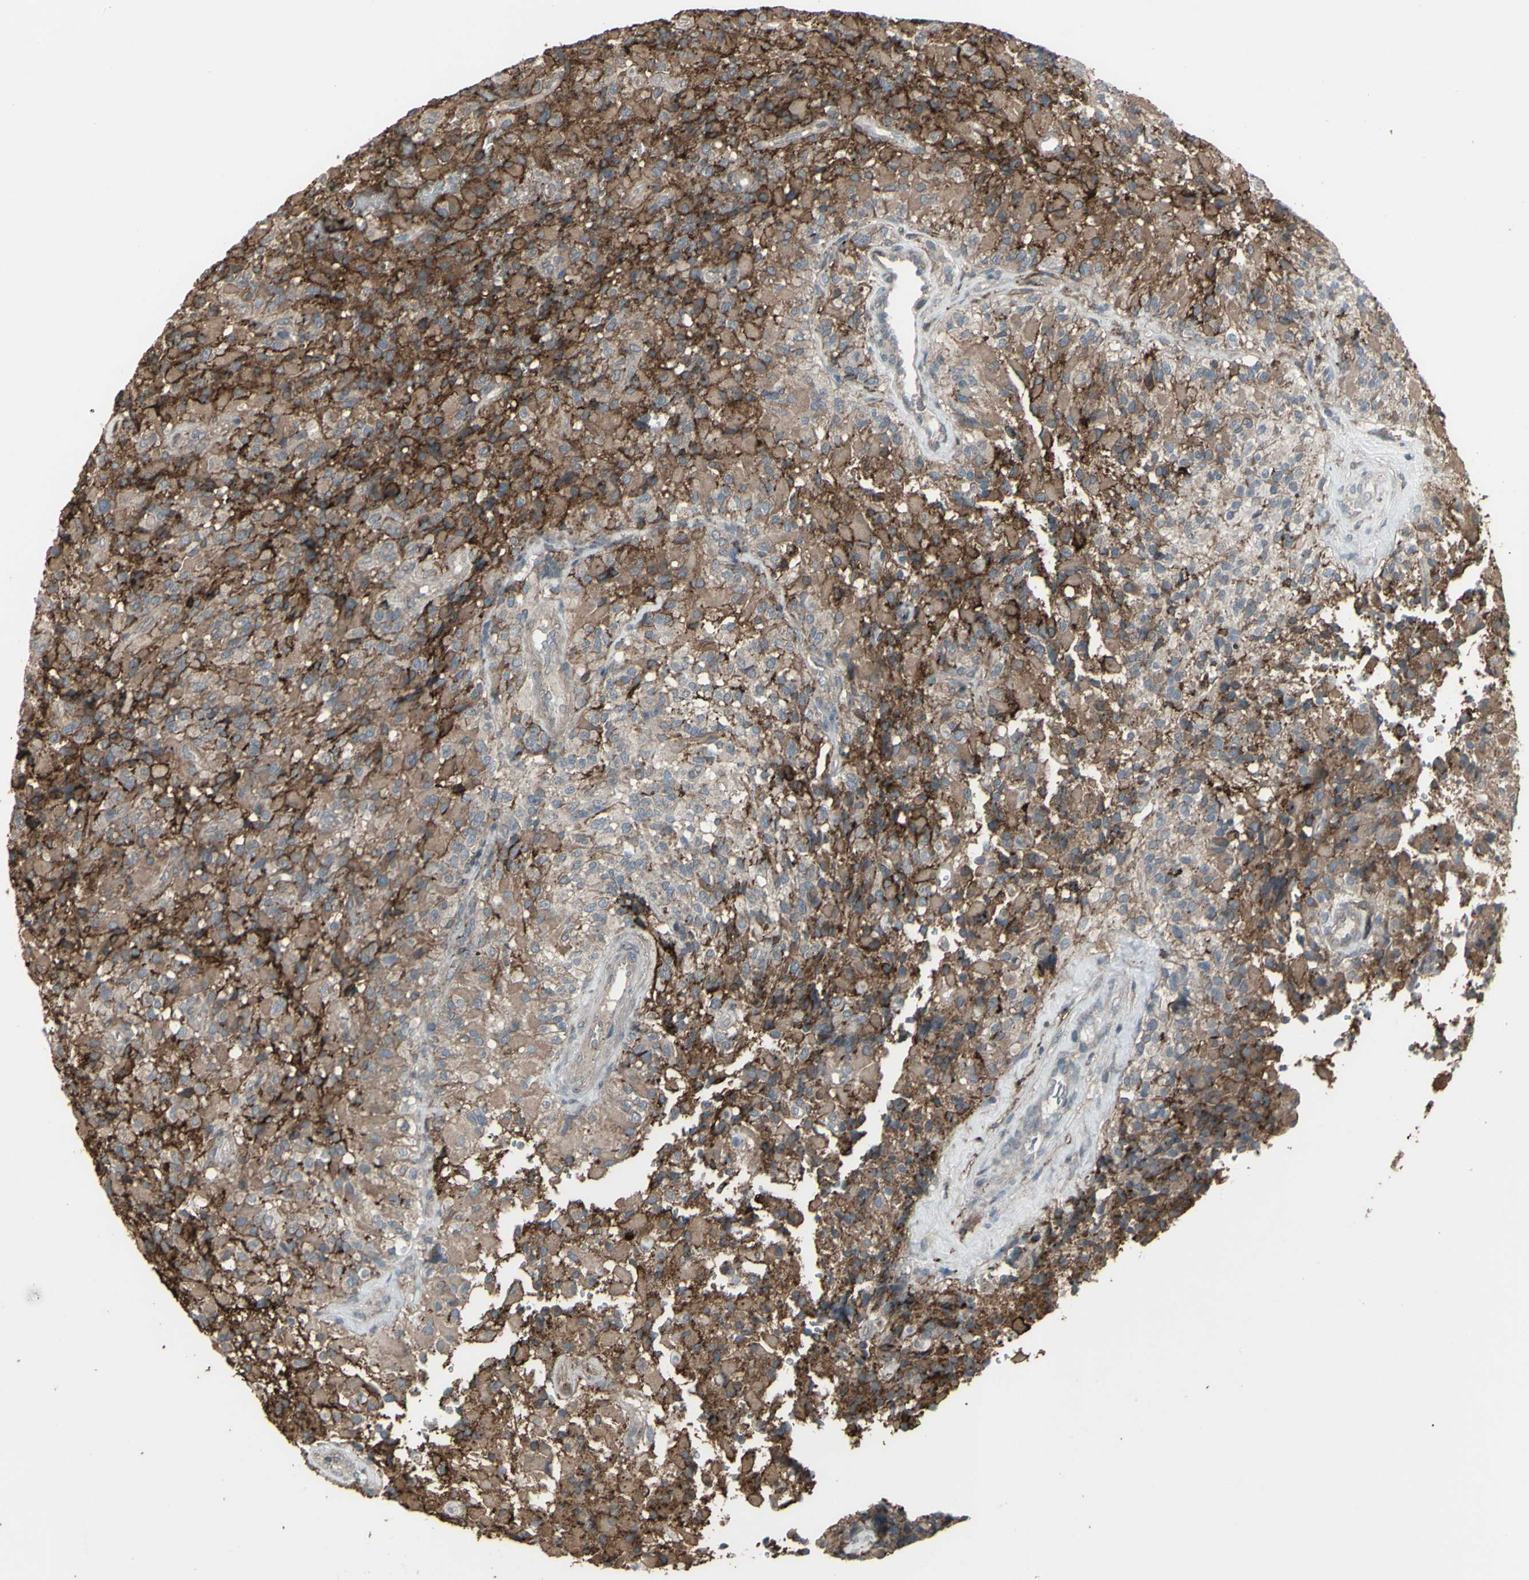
{"staining": {"intensity": "moderate", "quantity": "<25%", "location": "cytoplasmic/membranous"}, "tissue": "glioma", "cell_type": "Tumor cells", "image_type": "cancer", "snomed": [{"axis": "morphology", "description": "Glioma, malignant, High grade"}, {"axis": "topography", "description": "Brain"}], "caption": "A histopathology image showing moderate cytoplasmic/membranous staining in approximately <25% of tumor cells in malignant high-grade glioma, as visualized by brown immunohistochemical staining.", "gene": "SMO", "patient": {"sex": "male", "age": 71}}